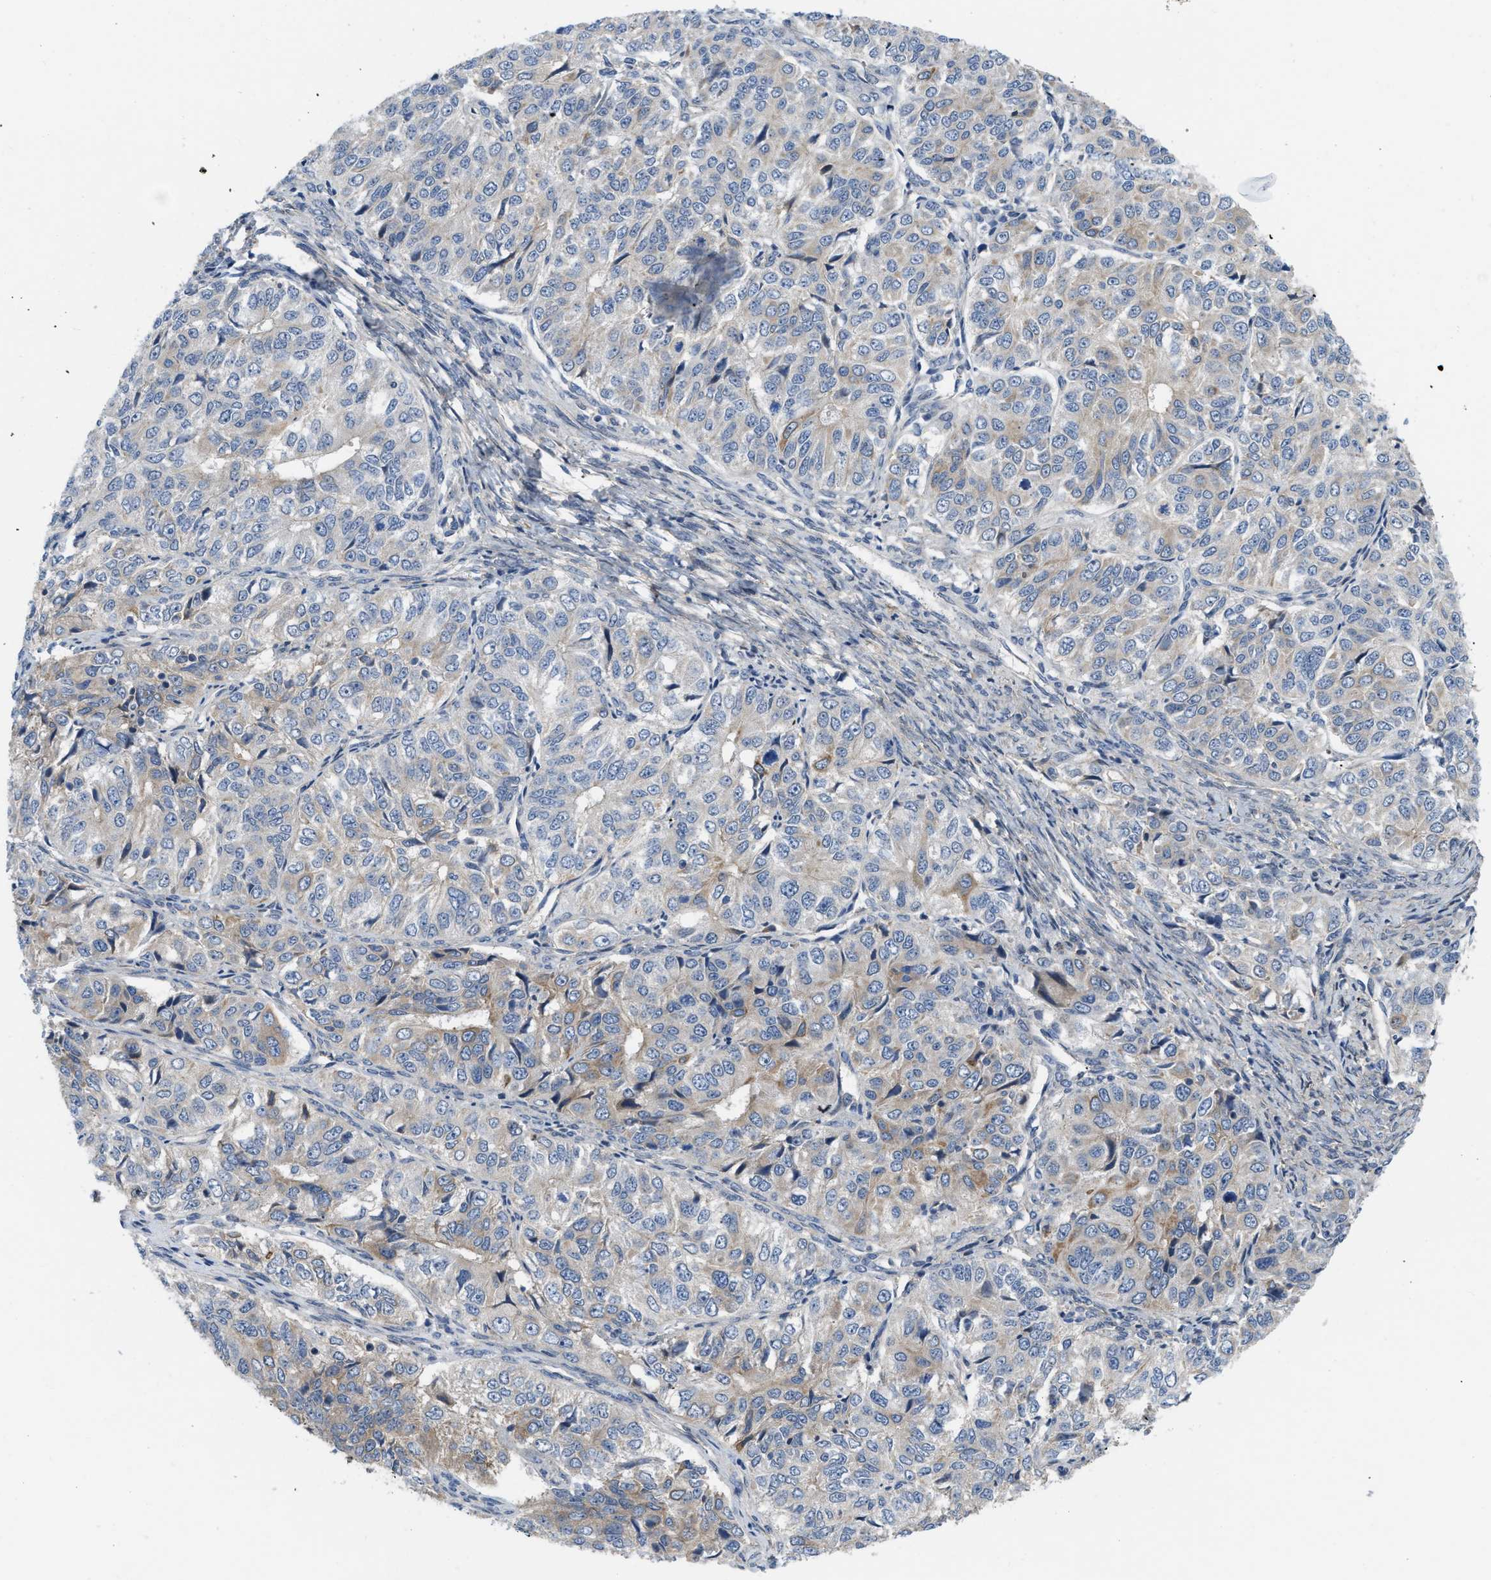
{"staining": {"intensity": "moderate", "quantity": "<25%", "location": "cytoplasmic/membranous"}, "tissue": "ovarian cancer", "cell_type": "Tumor cells", "image_type": "cancer", "snomed": [{"axis": "morphology", "description": "Carcinoma, endometroid"}, {"axis": "topography", "description": "Ovary"}], "caption": "The image demonstrates staining of ovarian cancer (endometroid carcinoma), revealing moderate cytoplasmic/membranous protein staining (brown color) within tumor cells.", "gene": "MYO18A", "patient": {"sex": "female", "age": 51}}